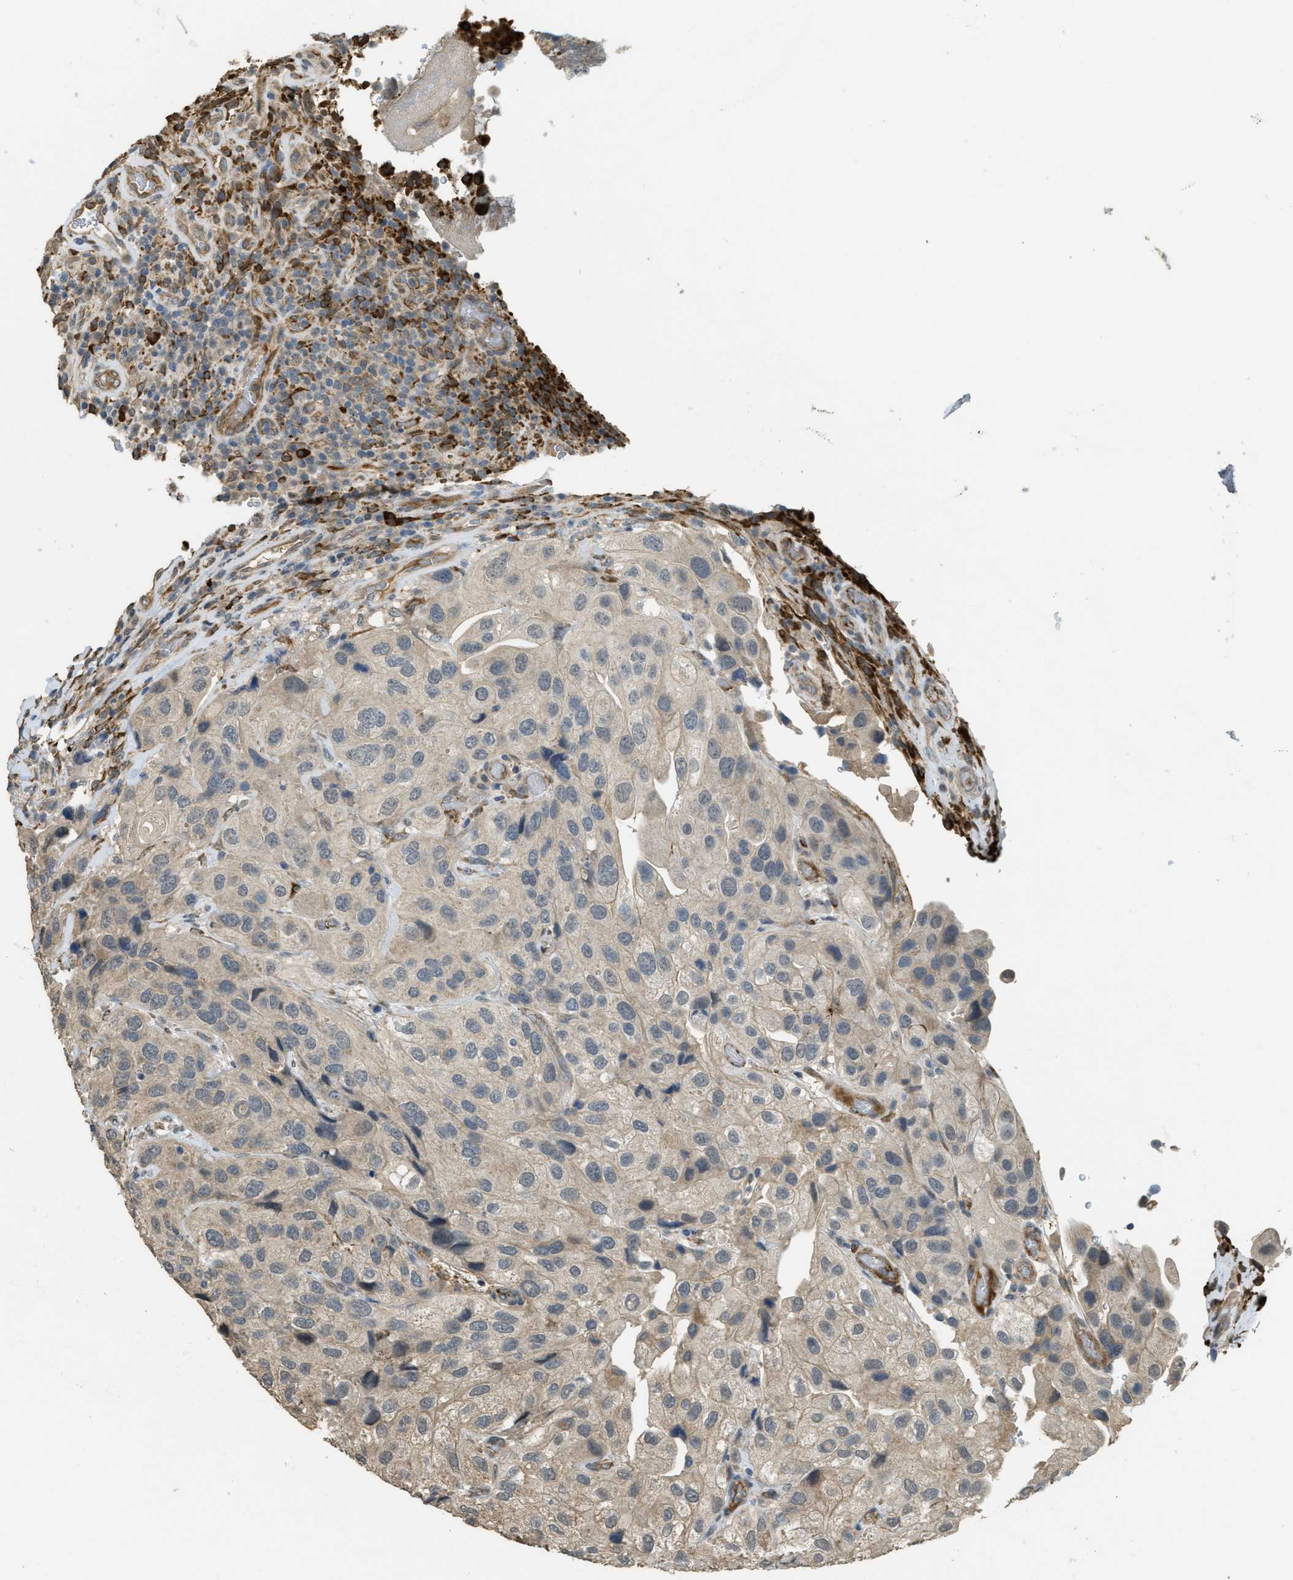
{"staining": {"intensity": "weak", "quantity": ">75%", "location": "cytoplasmic/membranous"}, "tissue": "urothelial cancer", "cell_type": "Tumor cells", "image_type": "cancer", "snomed": [{"axis": "morphology", "description": "Urothelial carcinoma, High grade"}, {"axis": "topography", "description": "Urinary bladder"}], "caption": "Immunohistochemical staining of urothelial cancer demonstrates low levels of weak cytoplasmic/membranous protein positivity in about >75% of tumor cells.", "gene": "IGF2BP2", "patient": {"sex": "female", "age": 64}}